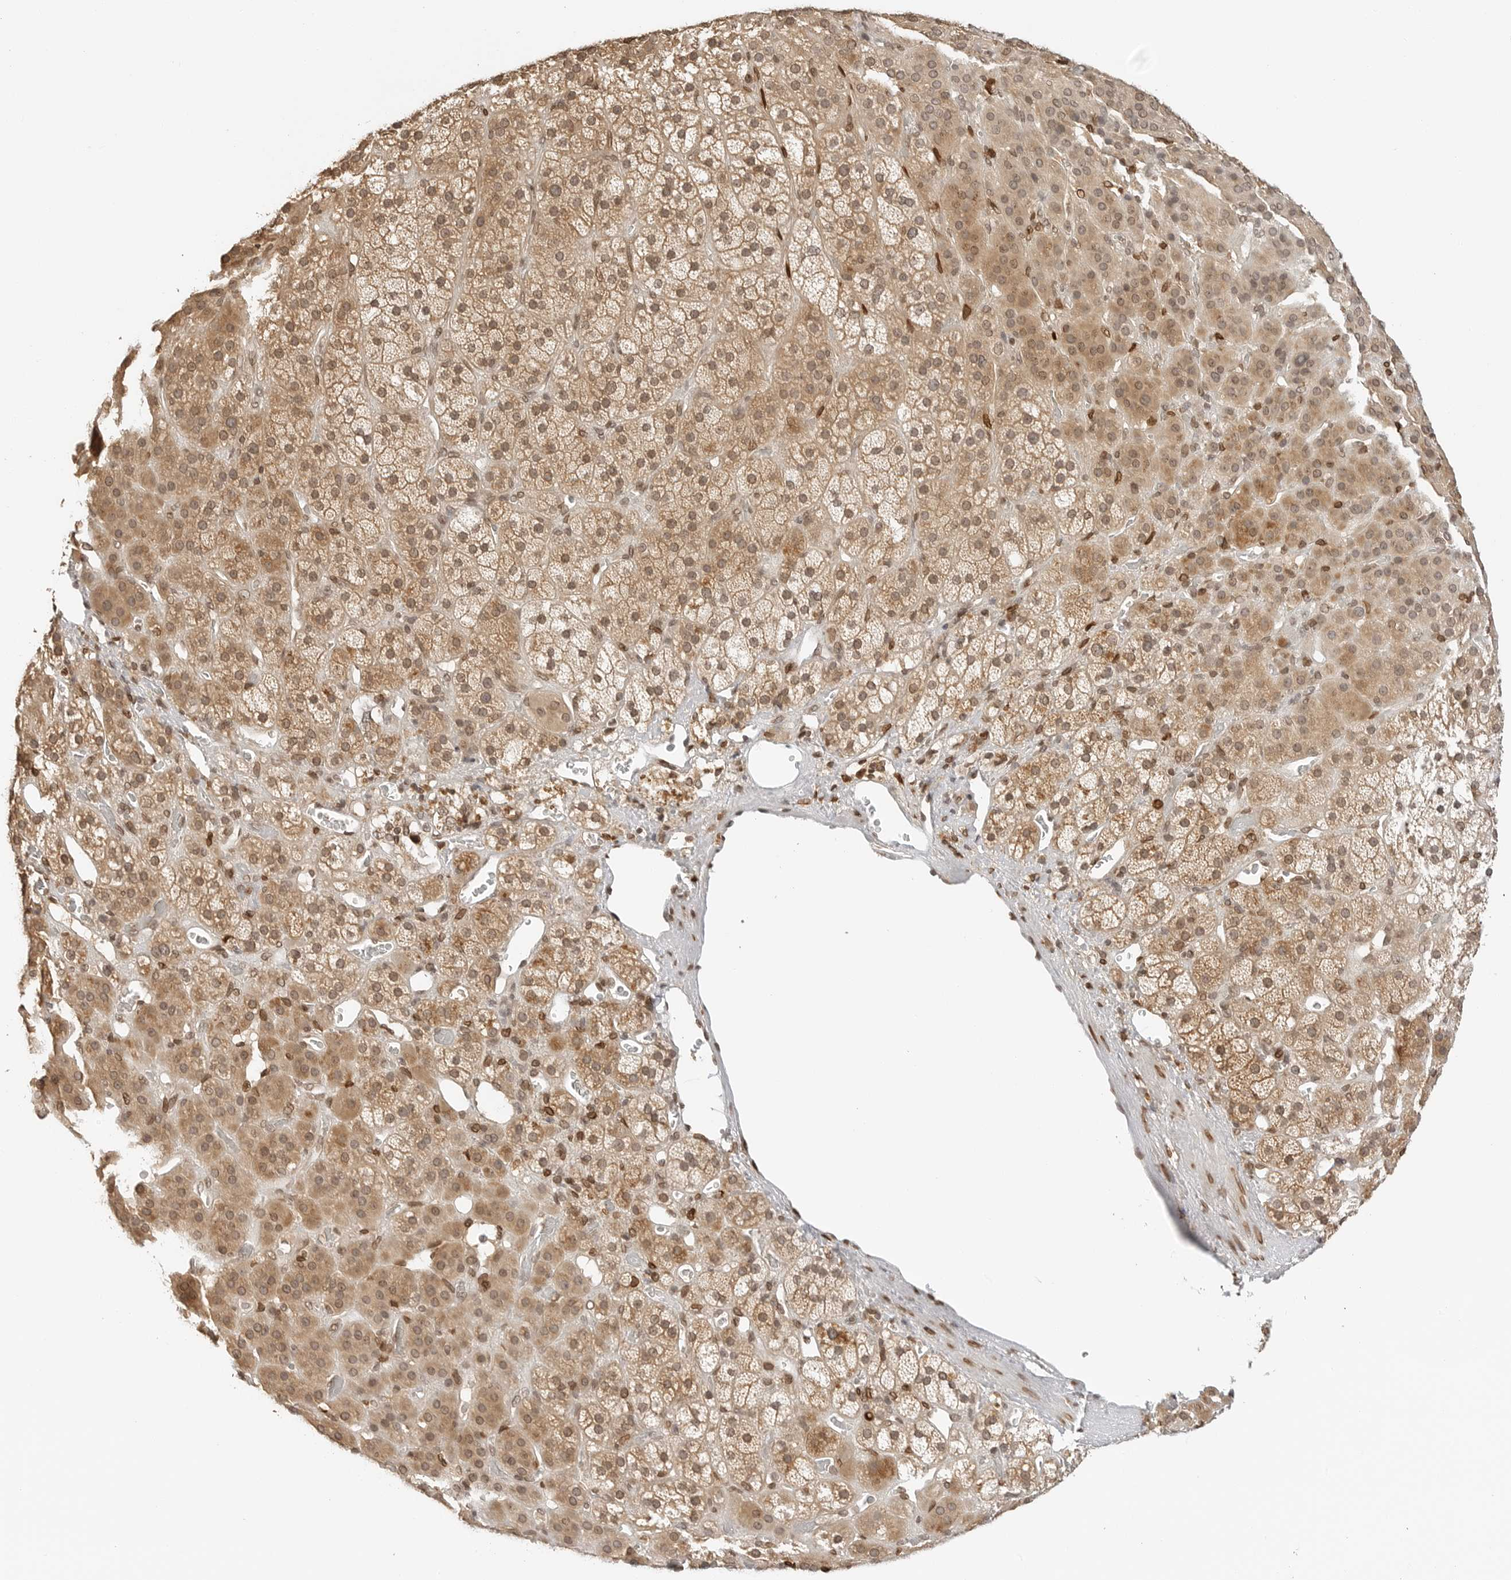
{"staining": {"intensity": "moderate", "quantity": ">75%", "location": "cytoplasmic/membranous,nuclear"}, "tissue": "adrenal gland", "cell_type": "Glandular cells", "image_type": "normal", "snomed": [{"axis": "morphology", "description": "Normal tissue, NOS"}, {"axis": "topography", "description": "Adrenal gland"}], "caption": "Unremarkable adrenal gland reveals moderate cytoplasmic/membranous,nuclear staining in approximately >75% of glandular cells (DAB (3,3'-diaminobenzidine) = brown stain, brightfield microscopy at high magnification)..", "gene": "POLH", "patient": {"sex": "male", "age": 57}}